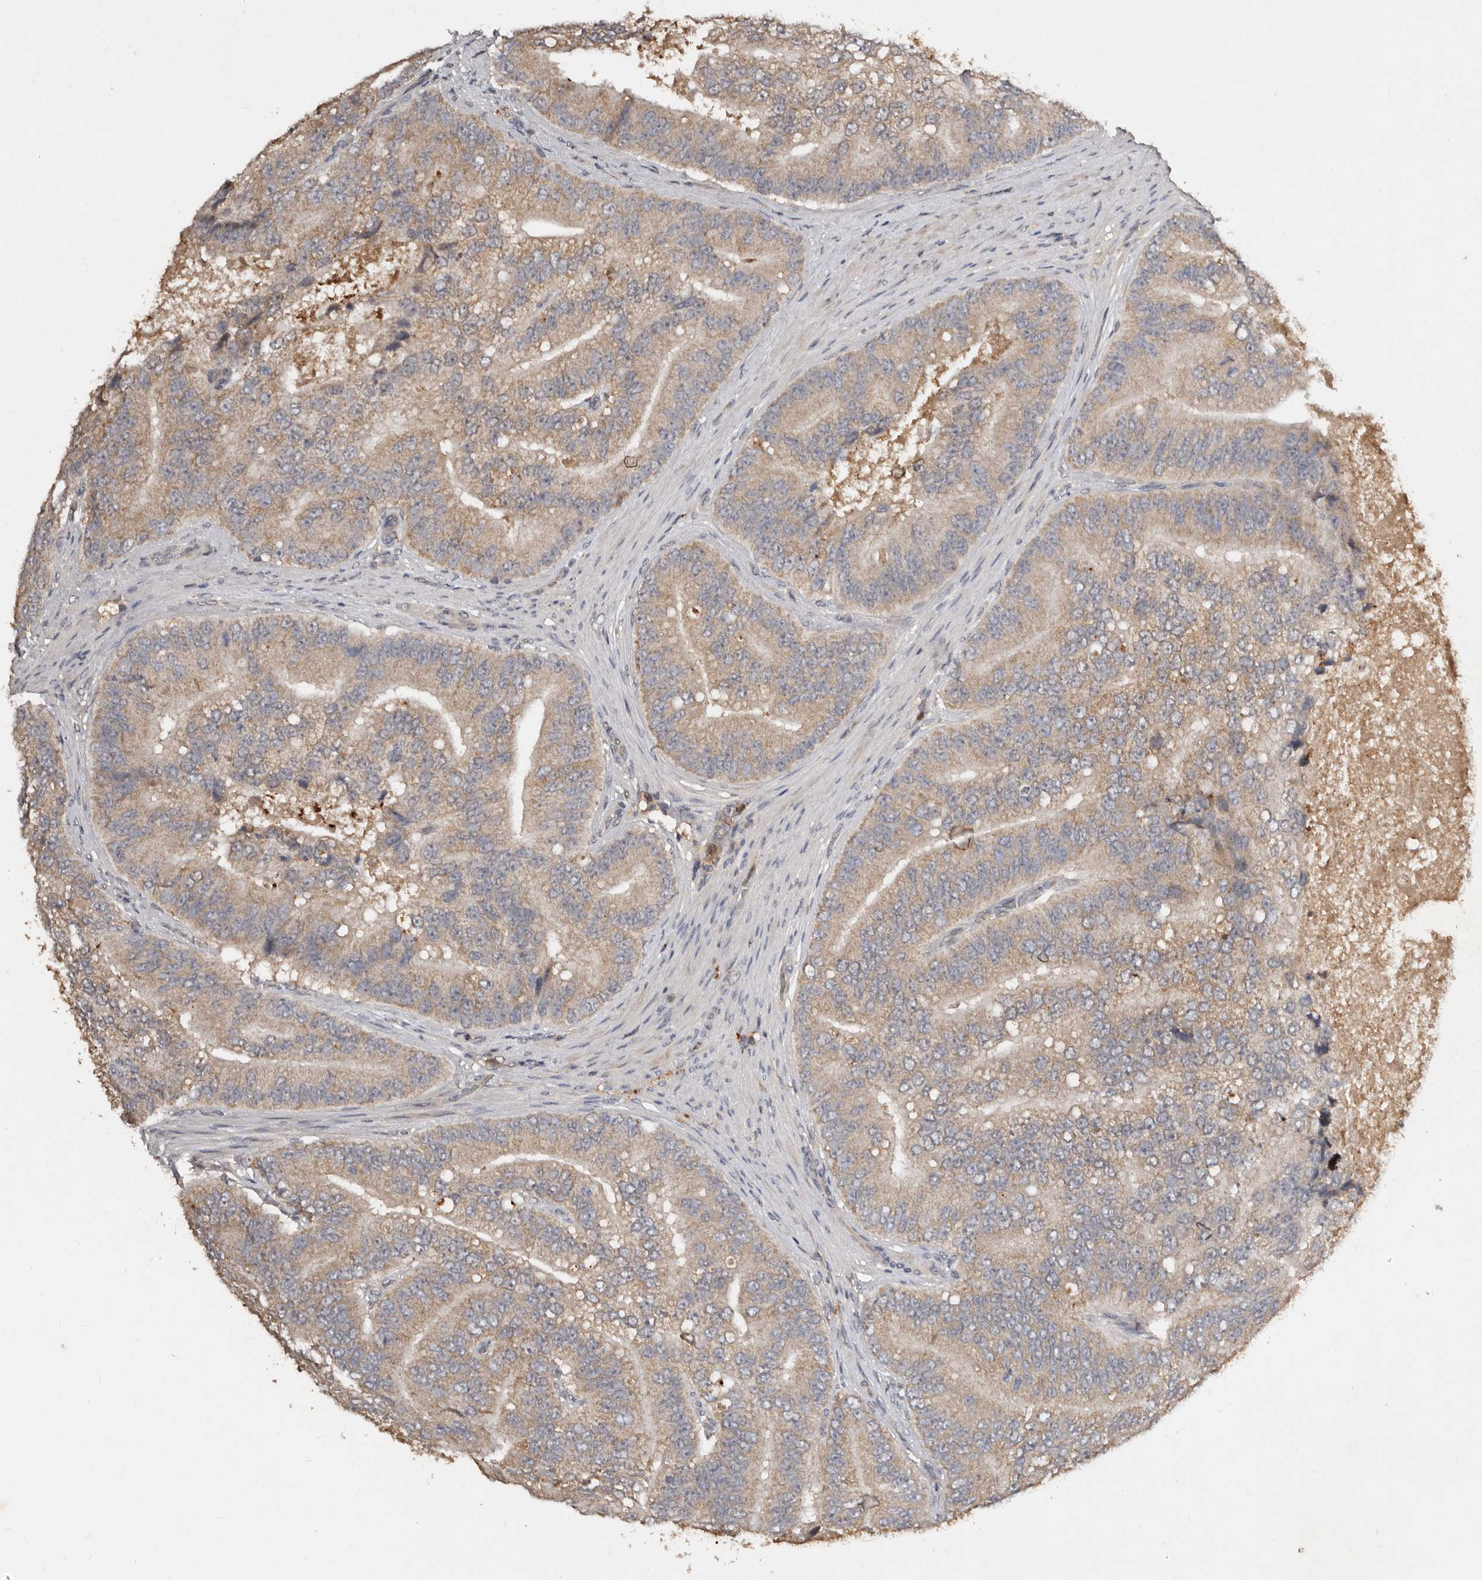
{"staining": {"intensity": "weak", "quantity": ">75%", "location": "cytoplasmic/membranous"}, "tissue": "prostate cancer", "cell_type": "Tumor cells", "image_type": "cancer", "snomed": [{"axis": "morphology", "description": "Adenocarcinoma, High grade"}, {"axis": "topography", "description": "Prostate"}], "caption": "Human prostate high-grade adenocarcinoma stained with a brown dye demonstrates weak cytoplasmic/membranous positive expression in about >75% of tumor cells.", "gene": "EDEM1", "patient": {"sex": "male", "age": 70}}